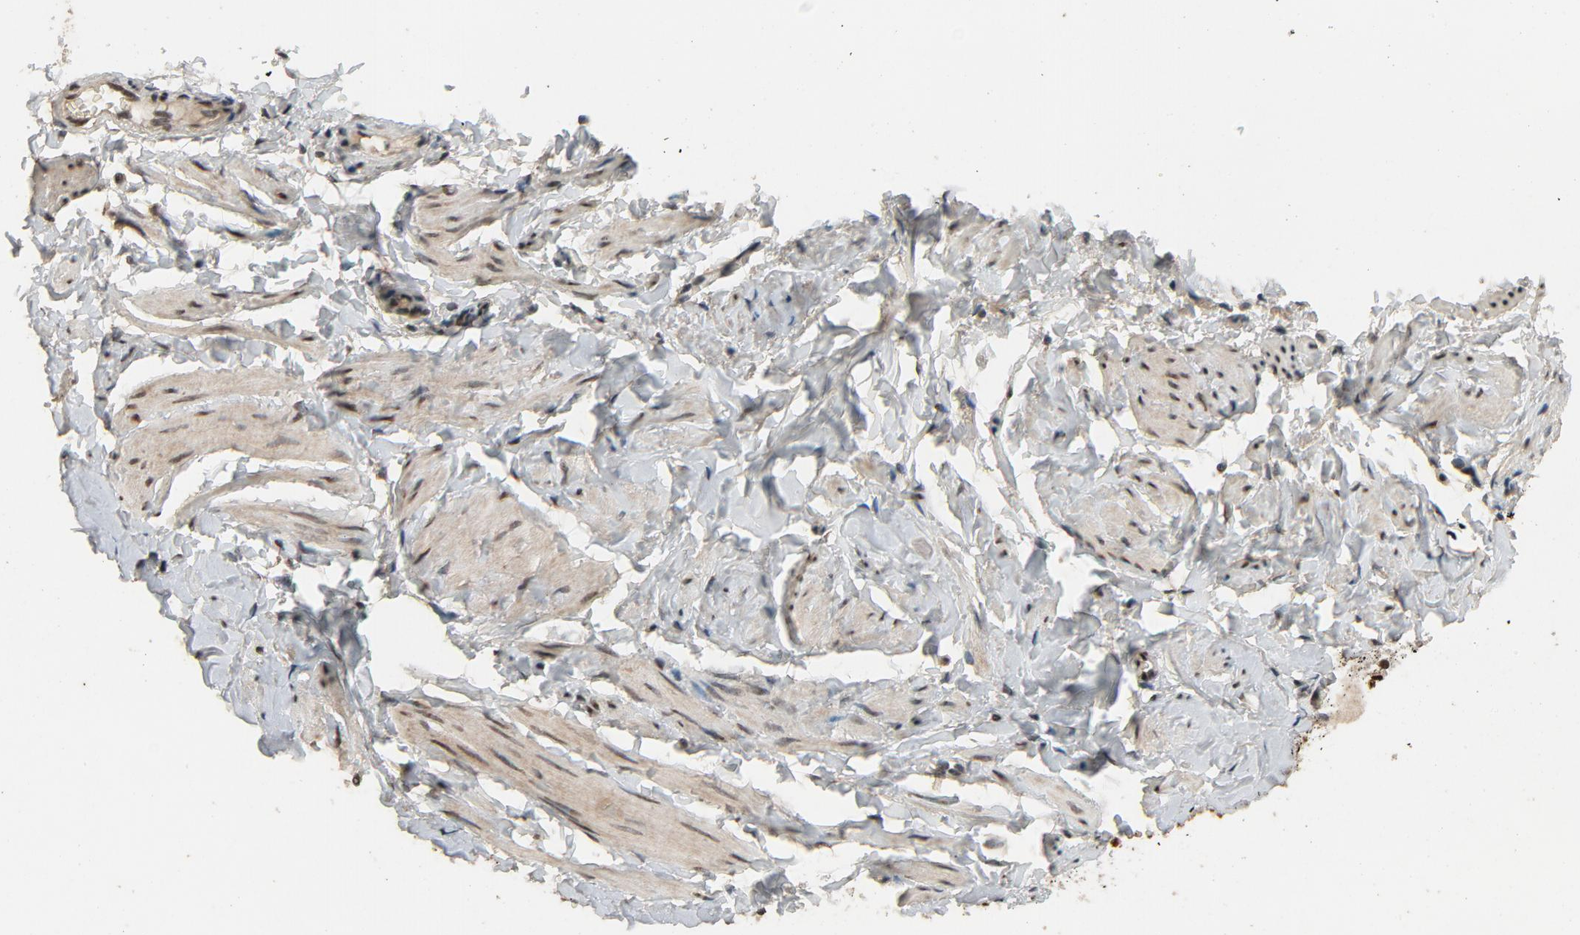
{"staining": {"intensity": "moderate", "quantity": "25%-75%", "location": "nuclear"}, "tissue": "vagina", "cell_type": "Squamous epithelial cells", "image_type": "normal", "snomed": [{"axis": "morphology", "description": "Normal tissue, NOS"}, {"axis": "topography", "description": "Vagina"}], "caption": "Protein staining of unremarkable vagina reveals moderate nuclear expression in approximately 25%-75% of squamous epithelial cells.", "gene": "SMARCD1", "patient": {"sex": "female", "age": 55}}